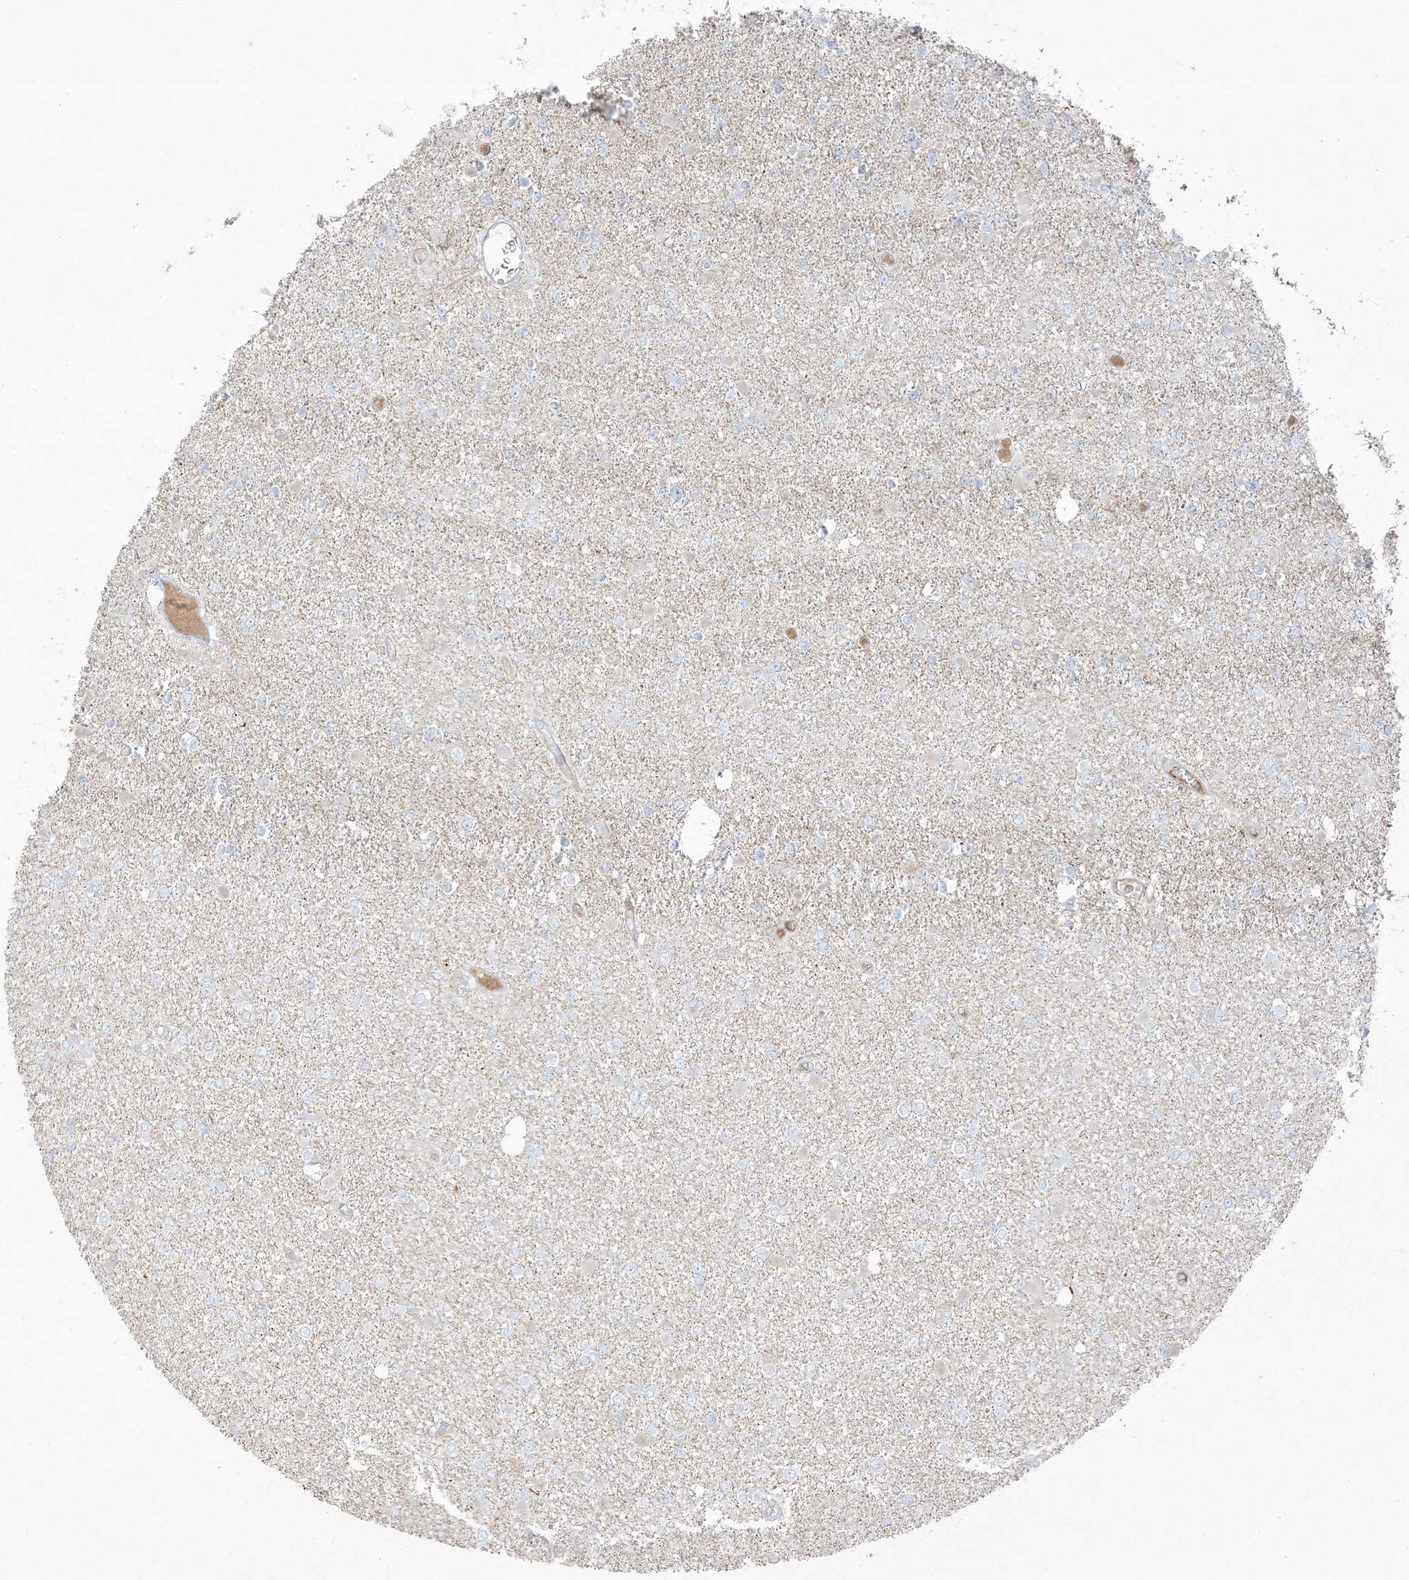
{"staining": {"intensity": "negative", "quantity": "none", "location": "none"}, "tissue": "glioma", "cell_type": "Tumor cells", "image_type": "cancer", "snomed": [{"axis": "morphology", "description": "Glioma, malignant, Low grade"}, {"axis": "topography", "description": "Brain"}], "caption": "Tumor cells are negative for brown protein staining in malignant low-grade glioma. (Brightfield microscopy of DAB IHC at high magnification).", "gene": "PIK3R4", "patient": {"sex": "female", "age": 22}}